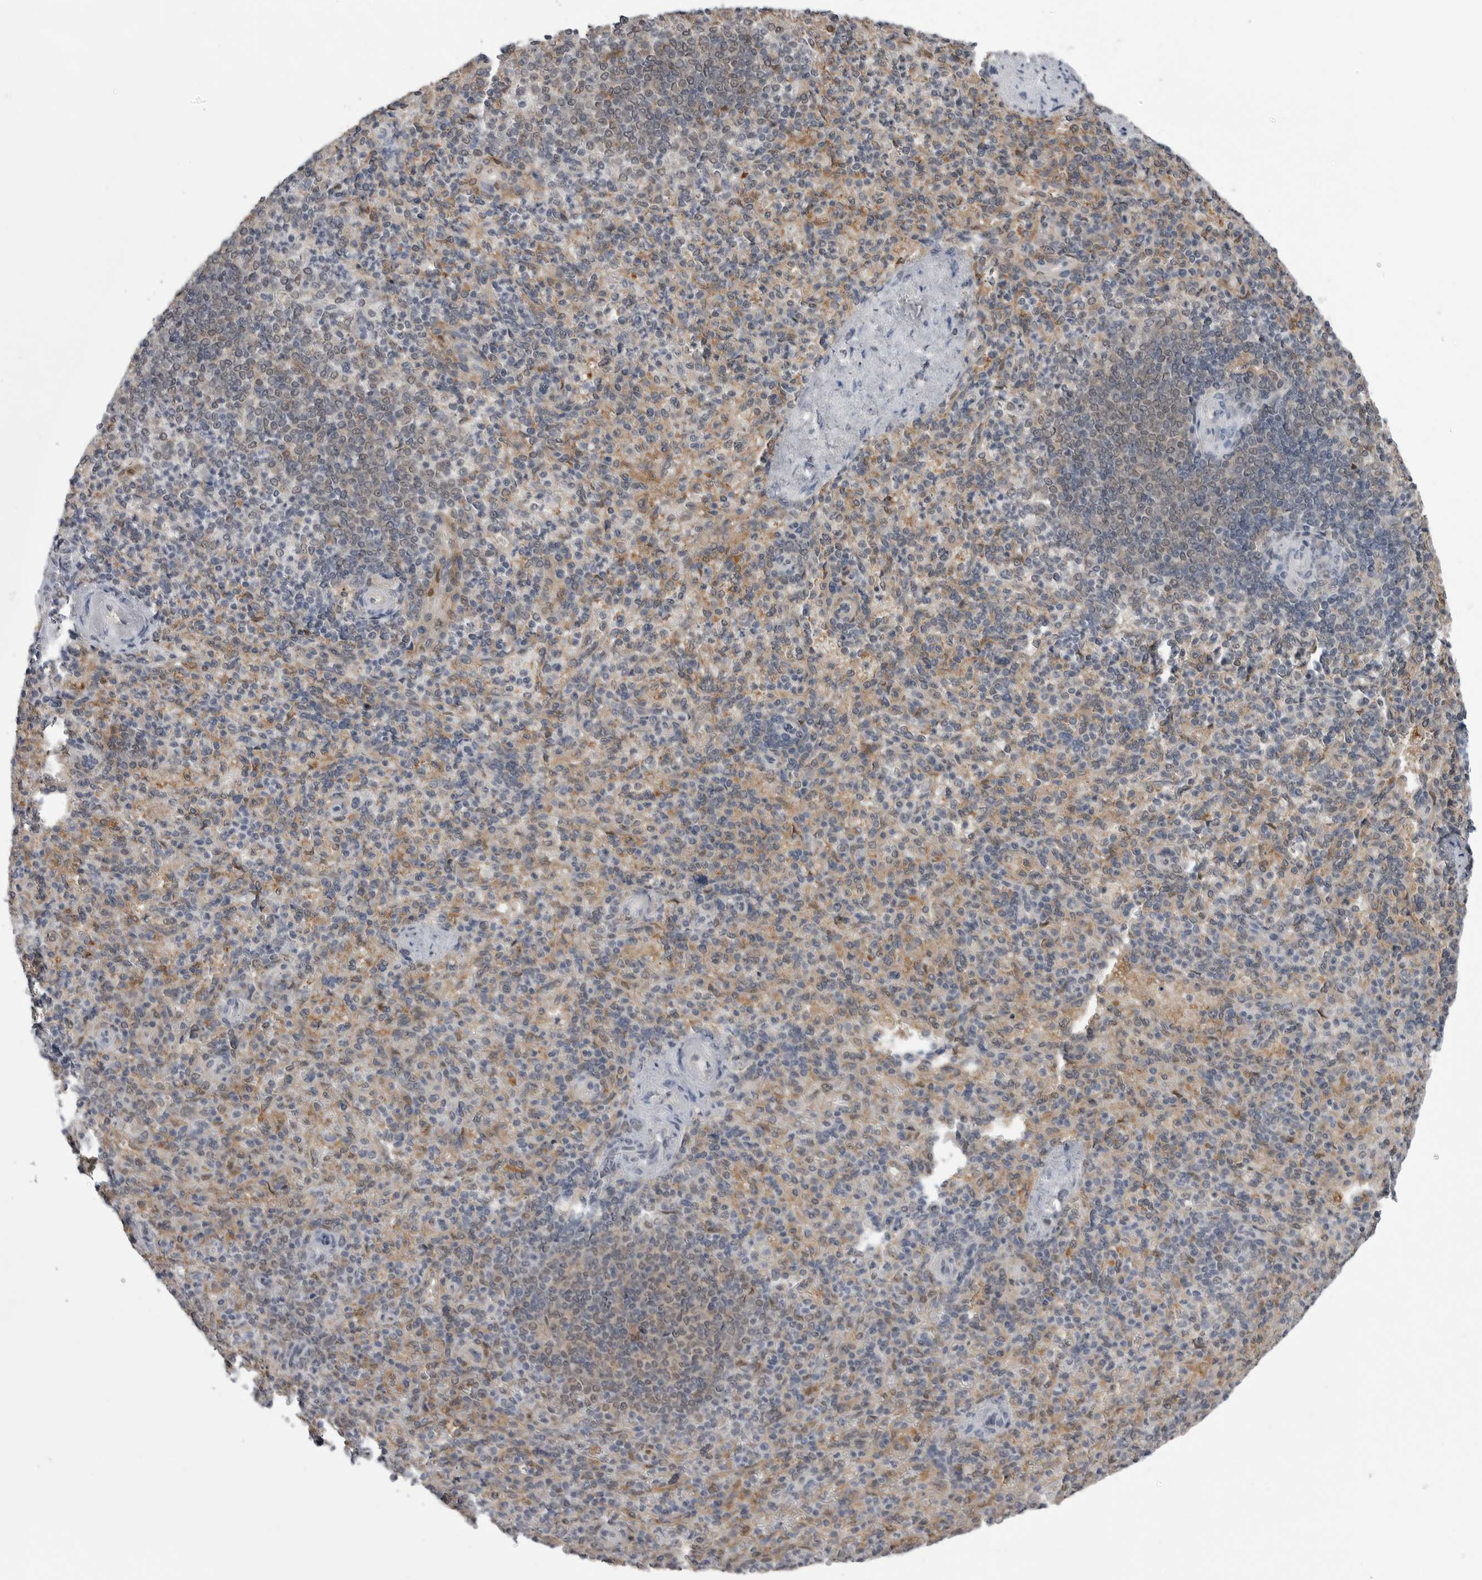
{"staining": {"intensity": "weak", "quantity": "25%-75%", "location": "cytoplasmic/membranous,nuclear"}, "tissue": "spleen", "cell_type": "Cells in red pulp", "image_type": "normal", "snomed": [{"axis": "morphology", "description": "Normal tissue, NOS"}, {"axis": "topography", "description": "Spleen"}], "caption": "Brown immunohistochemical staining in normal spleen exhibits weak cytoplasmic/membranous,nuclear positivity in approximately 25%-75% of cells in red pulp.", "gene": "PNPO", "patient": {"sex": "female", "age": 74}}